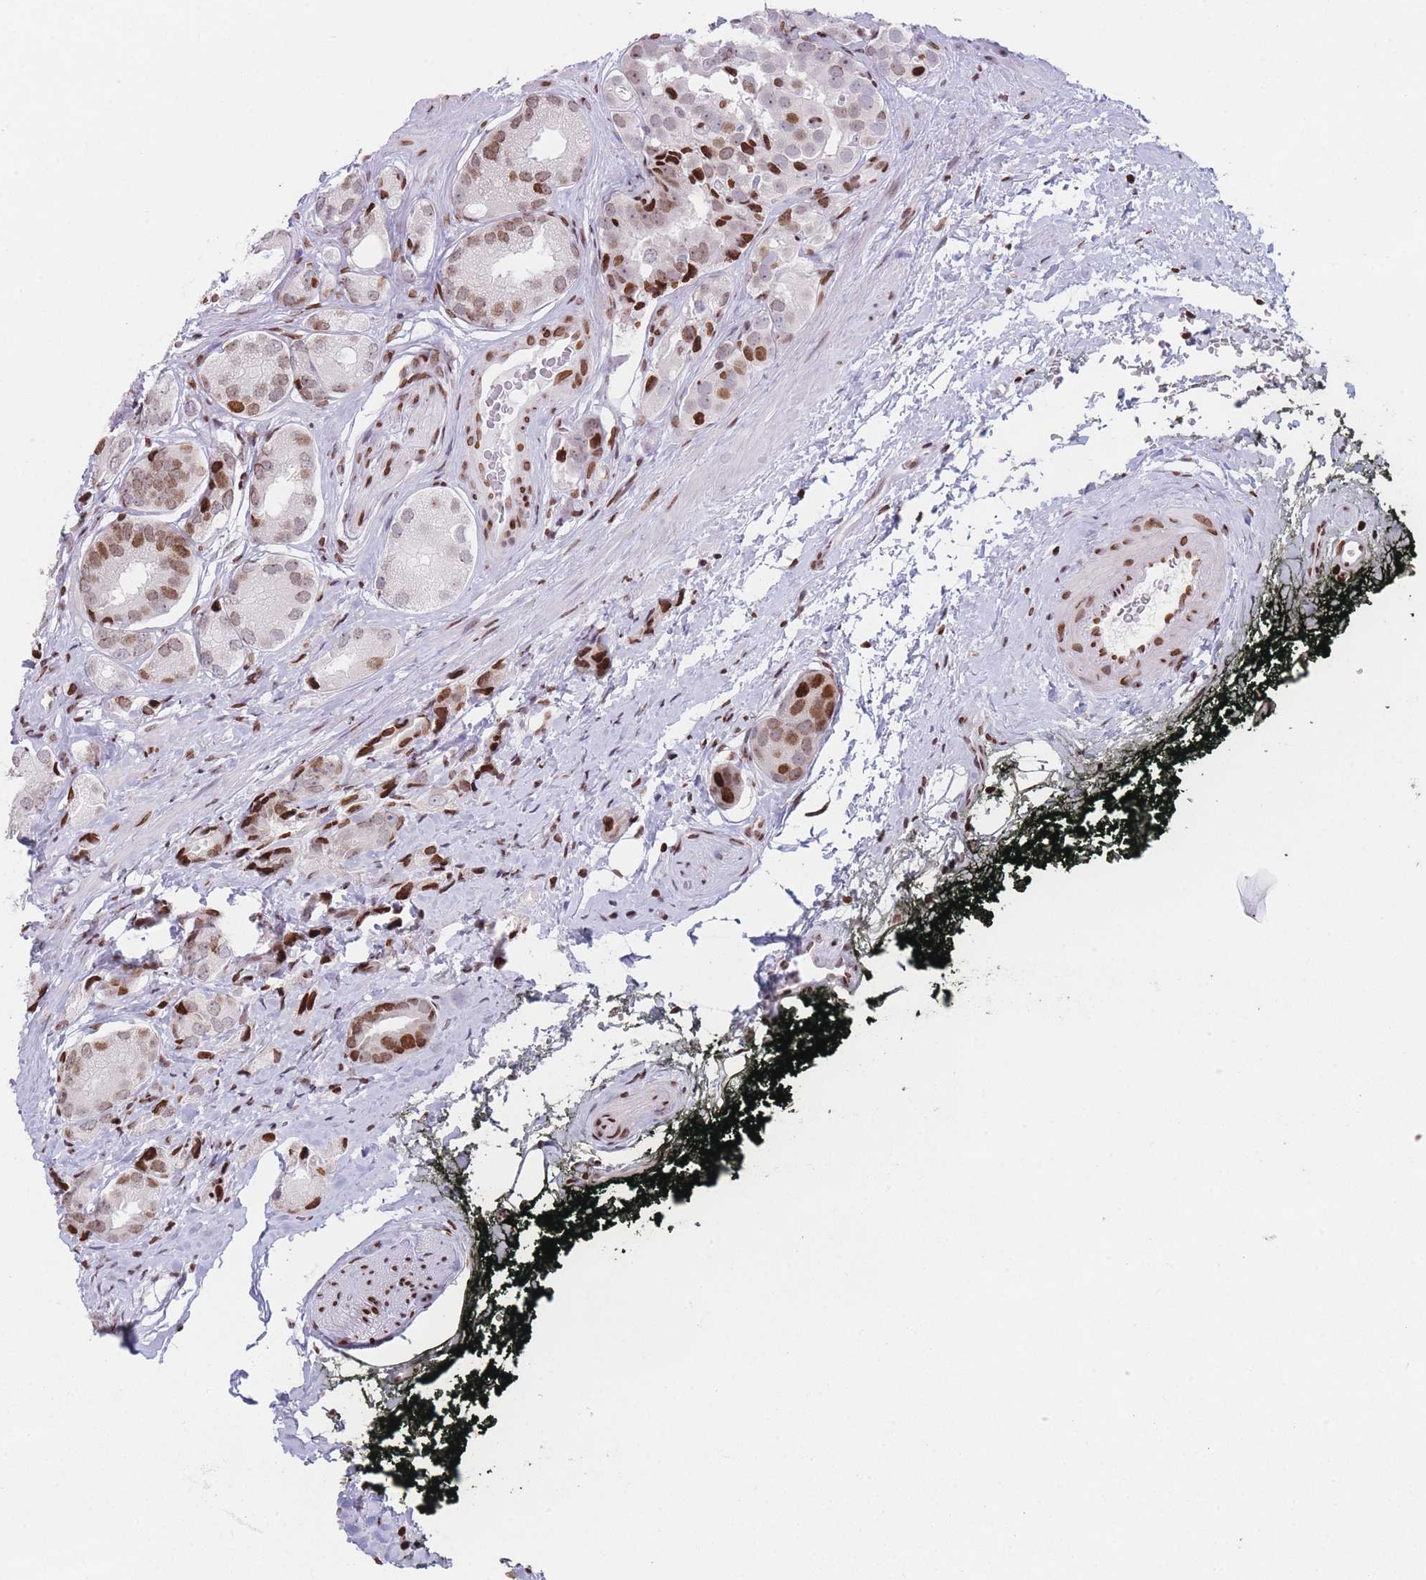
{"staining": {"intensity": "moderate", "quantity": ">75%", "location": "nuclear"}, "tissue": "prostate cancer", "cell_type": "Tumor cells", "image_type": "cancer", "snomed": [{"axis": "morphology", "description": "Adenocarcinoma, High grade"}, {"axis": "topography", "description": "Prostate"}], "caption": "IHC of adenocarcinoma (high-grade) (prostate) shows medium levels of moderate nuclear staining in approximately >75% of tumor cells.", "gene": "AK9", "patient": {"sex": "male", "age": 71}}